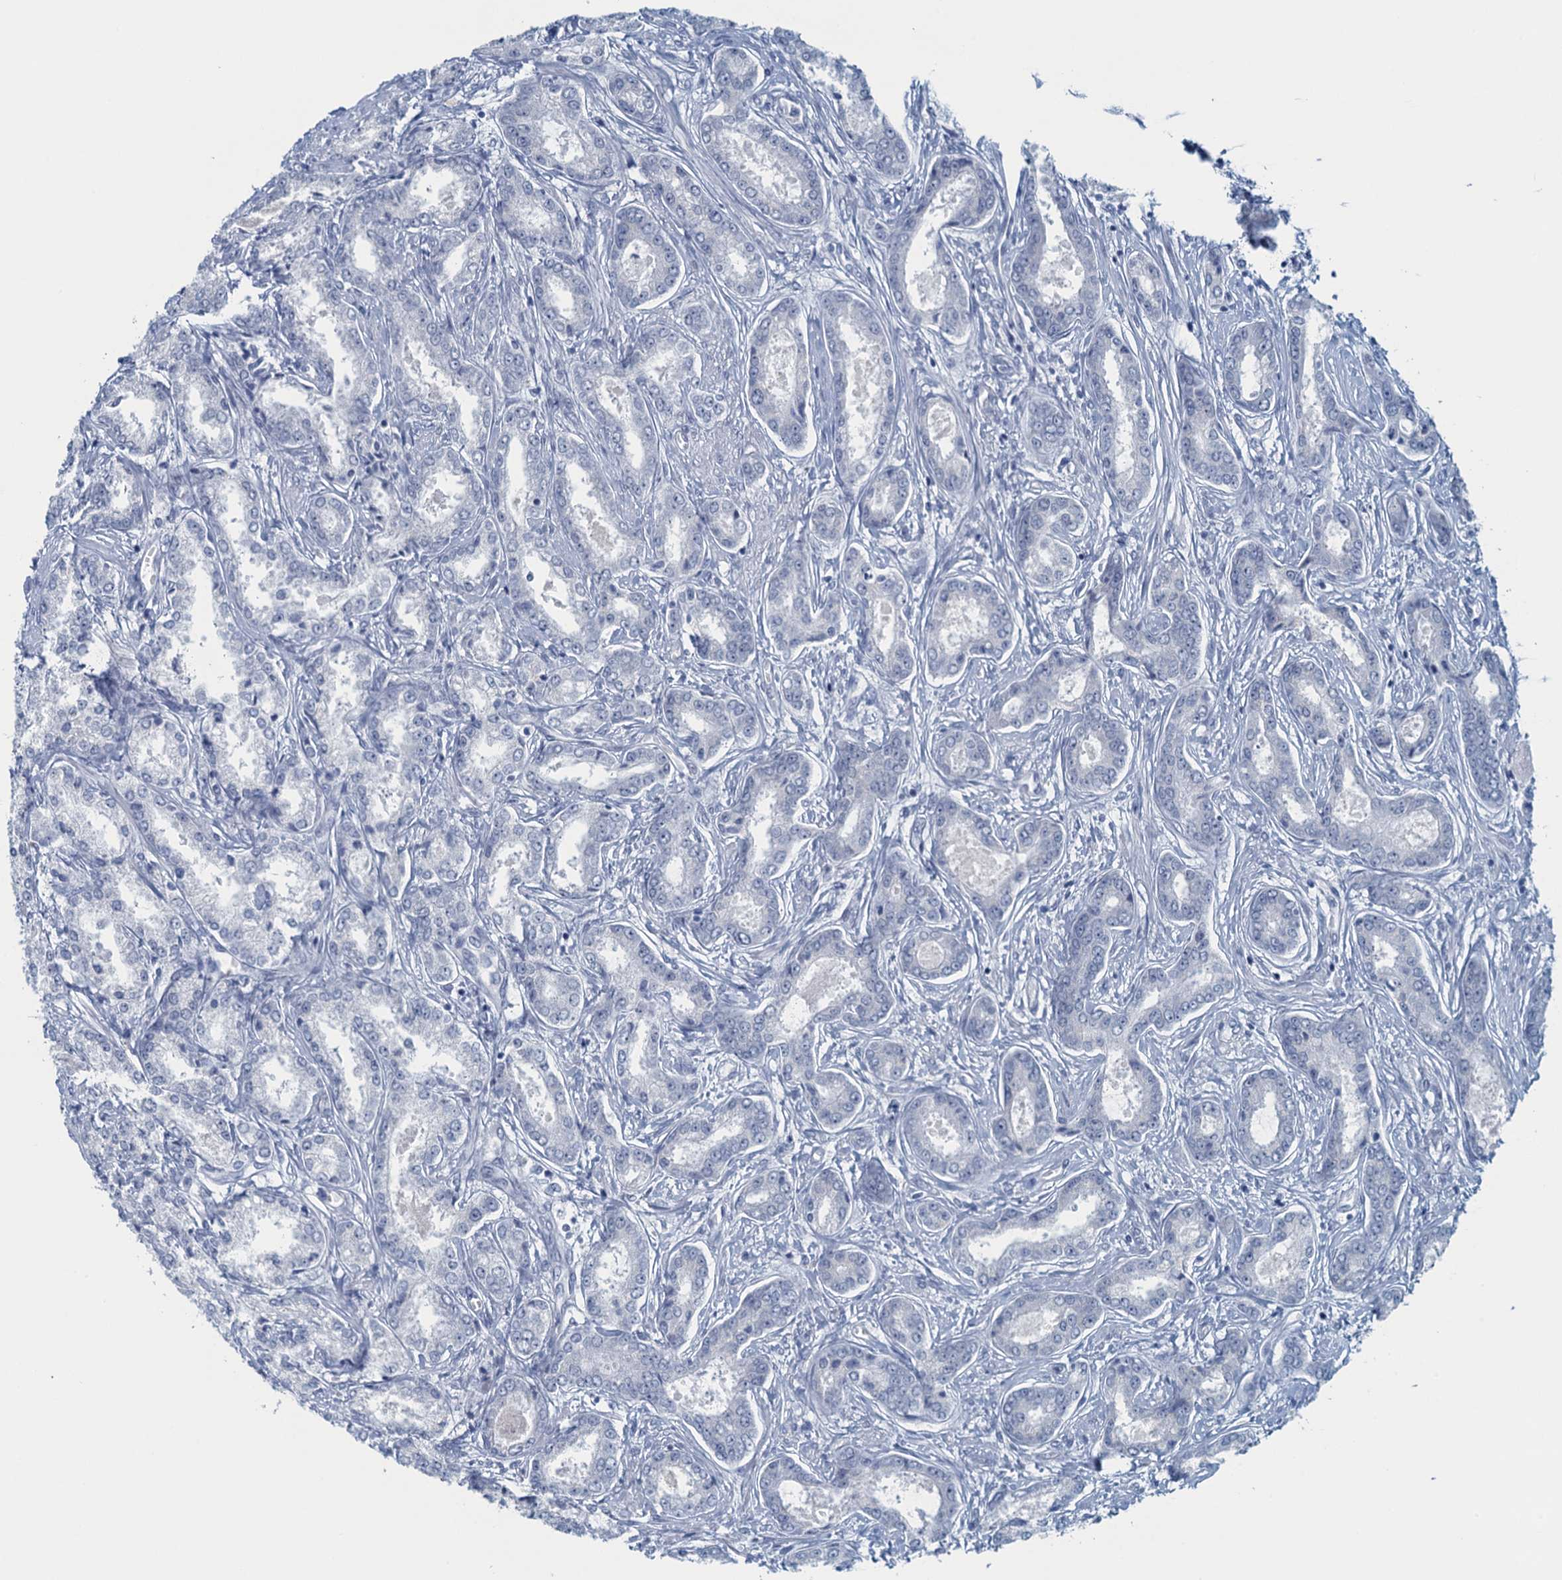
{"staining": {"intensity": "negative", "quantity": "none", "location": "none"}, "tissue": "prostate cancer", "cell_type": "Tumor cells", "image_type": "cancer", "snomed": [{"axis": "morphology", "description": "Adenocarcinoma, Low grade"}, {"axis": "topography", "description": "Prostate"}], "caption": "Immunohistochemistry (IHC) histopathology image of neoplastic tissue: human prostate cancer stained with DAB demonstrates no significant protein staining in tumor cells.", "gene": "TTLL9", "patient": {"sex": "male", "age": 68}}